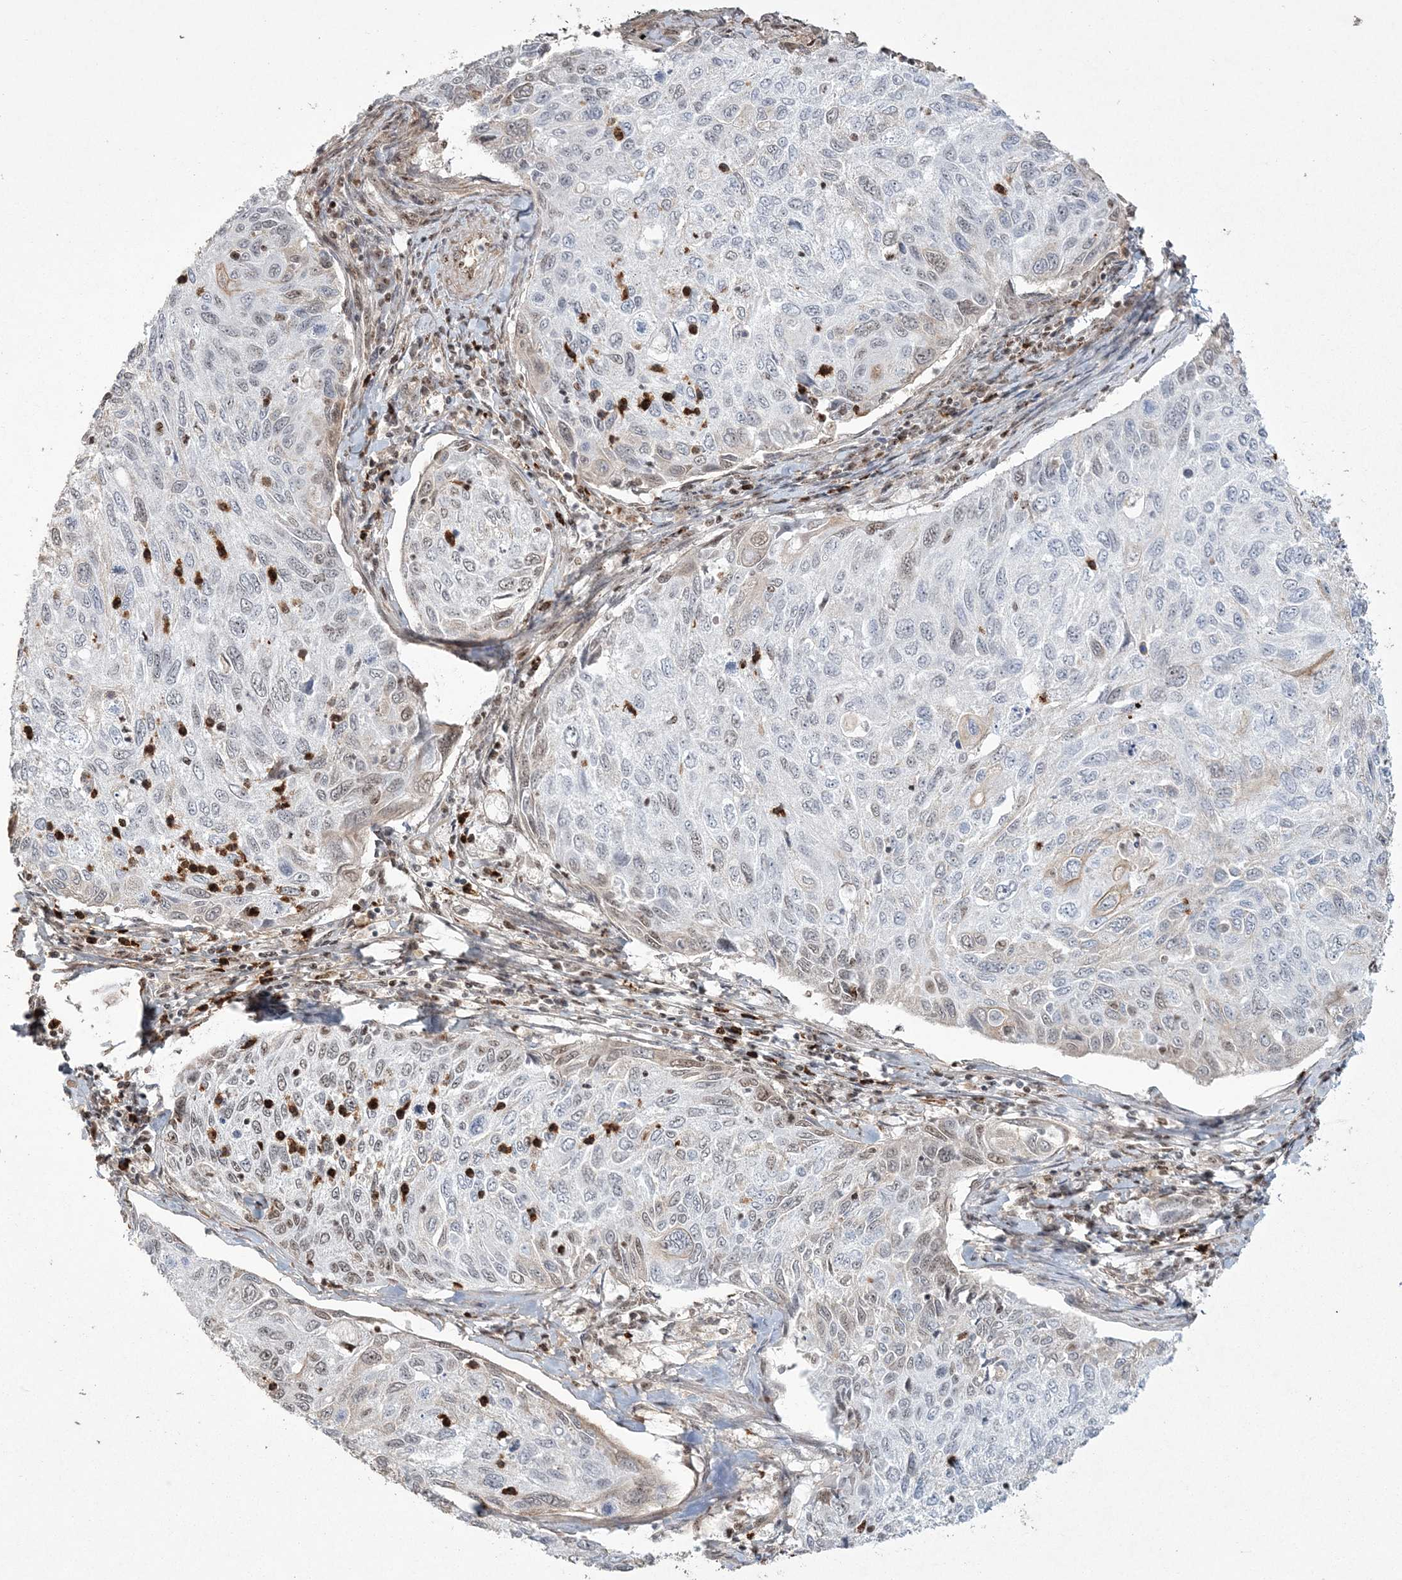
{"staining": {"intensity": "negative", "quantity": "none", "location": "none"}, "tissue": "cervical cancer", "cell_type": "Tumor cells", "image_type": "cancer", "snomed": [{"axis": "morphology", "description": "Squamous cell carcinoma, NOS"}, {"axis": "topography", "description": "Cervix"}], "caption": "Photomicrograph shows no protein staining in tumor cells of cervical cancer tissue. (Brightfield microscopy of DAB (3,3'-diaminobenzidine) immunohistochemistry at high magnification).", "gene": "RBM17", "patient": {"sex": "female", "age": 70}}